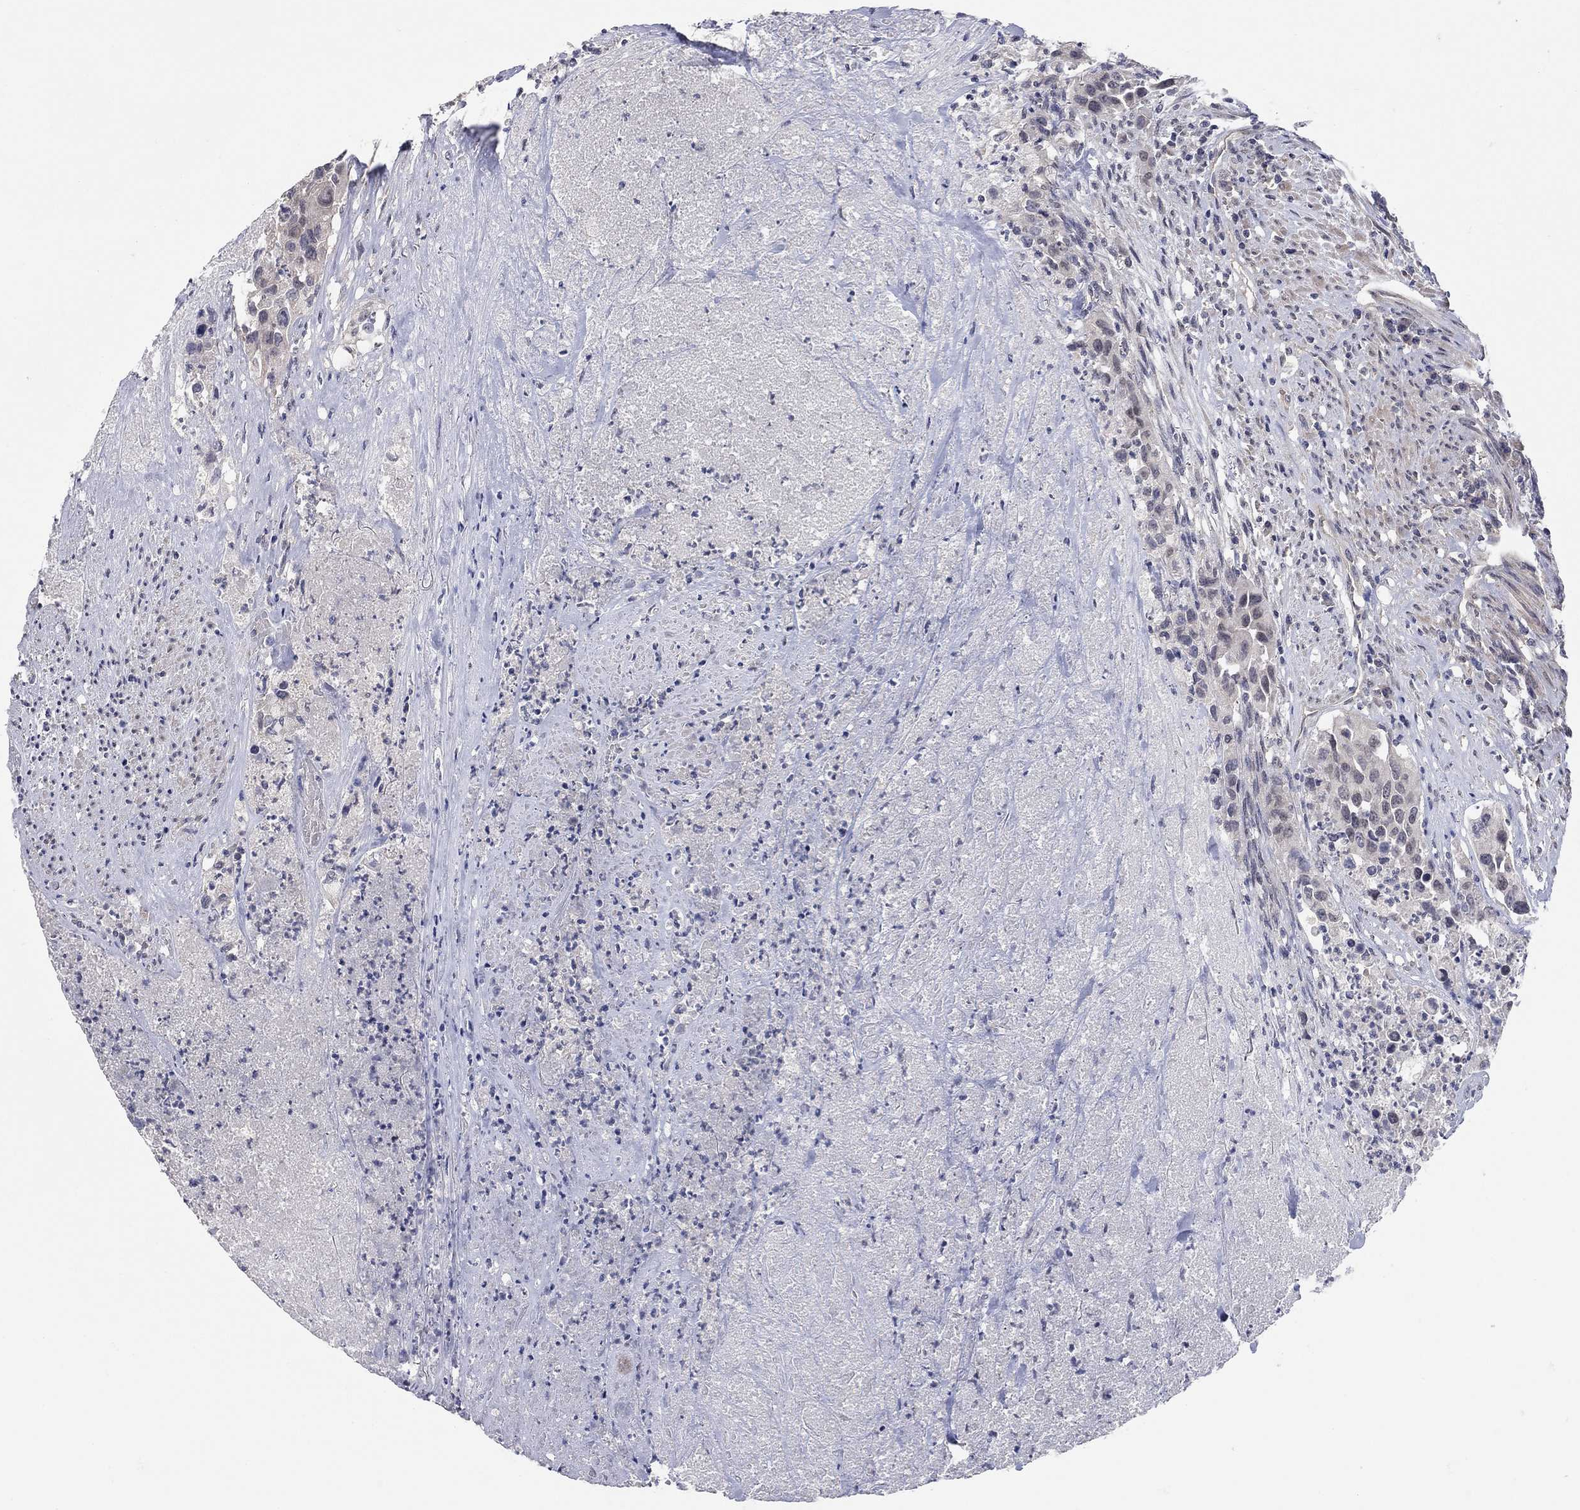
{"staining": {"intensity": "negative", "quantity": "none", "location": "none"}, "tissue": "urothelial cancer", "cell_type": "Tumor cells", "image_type": "cancer", "snomed": [{"axis": "morphology", "description": "Urothelial carcinoma, High grade"}, {"axis": "topography", "description": "Urinary bladder"}], "caption": "A histopathology image of human urothelial carcinoma (high-grade) is negative for staining in tumor cells.", "gene": "WASF3", "patient": {"sex": "female", "age": 73}}